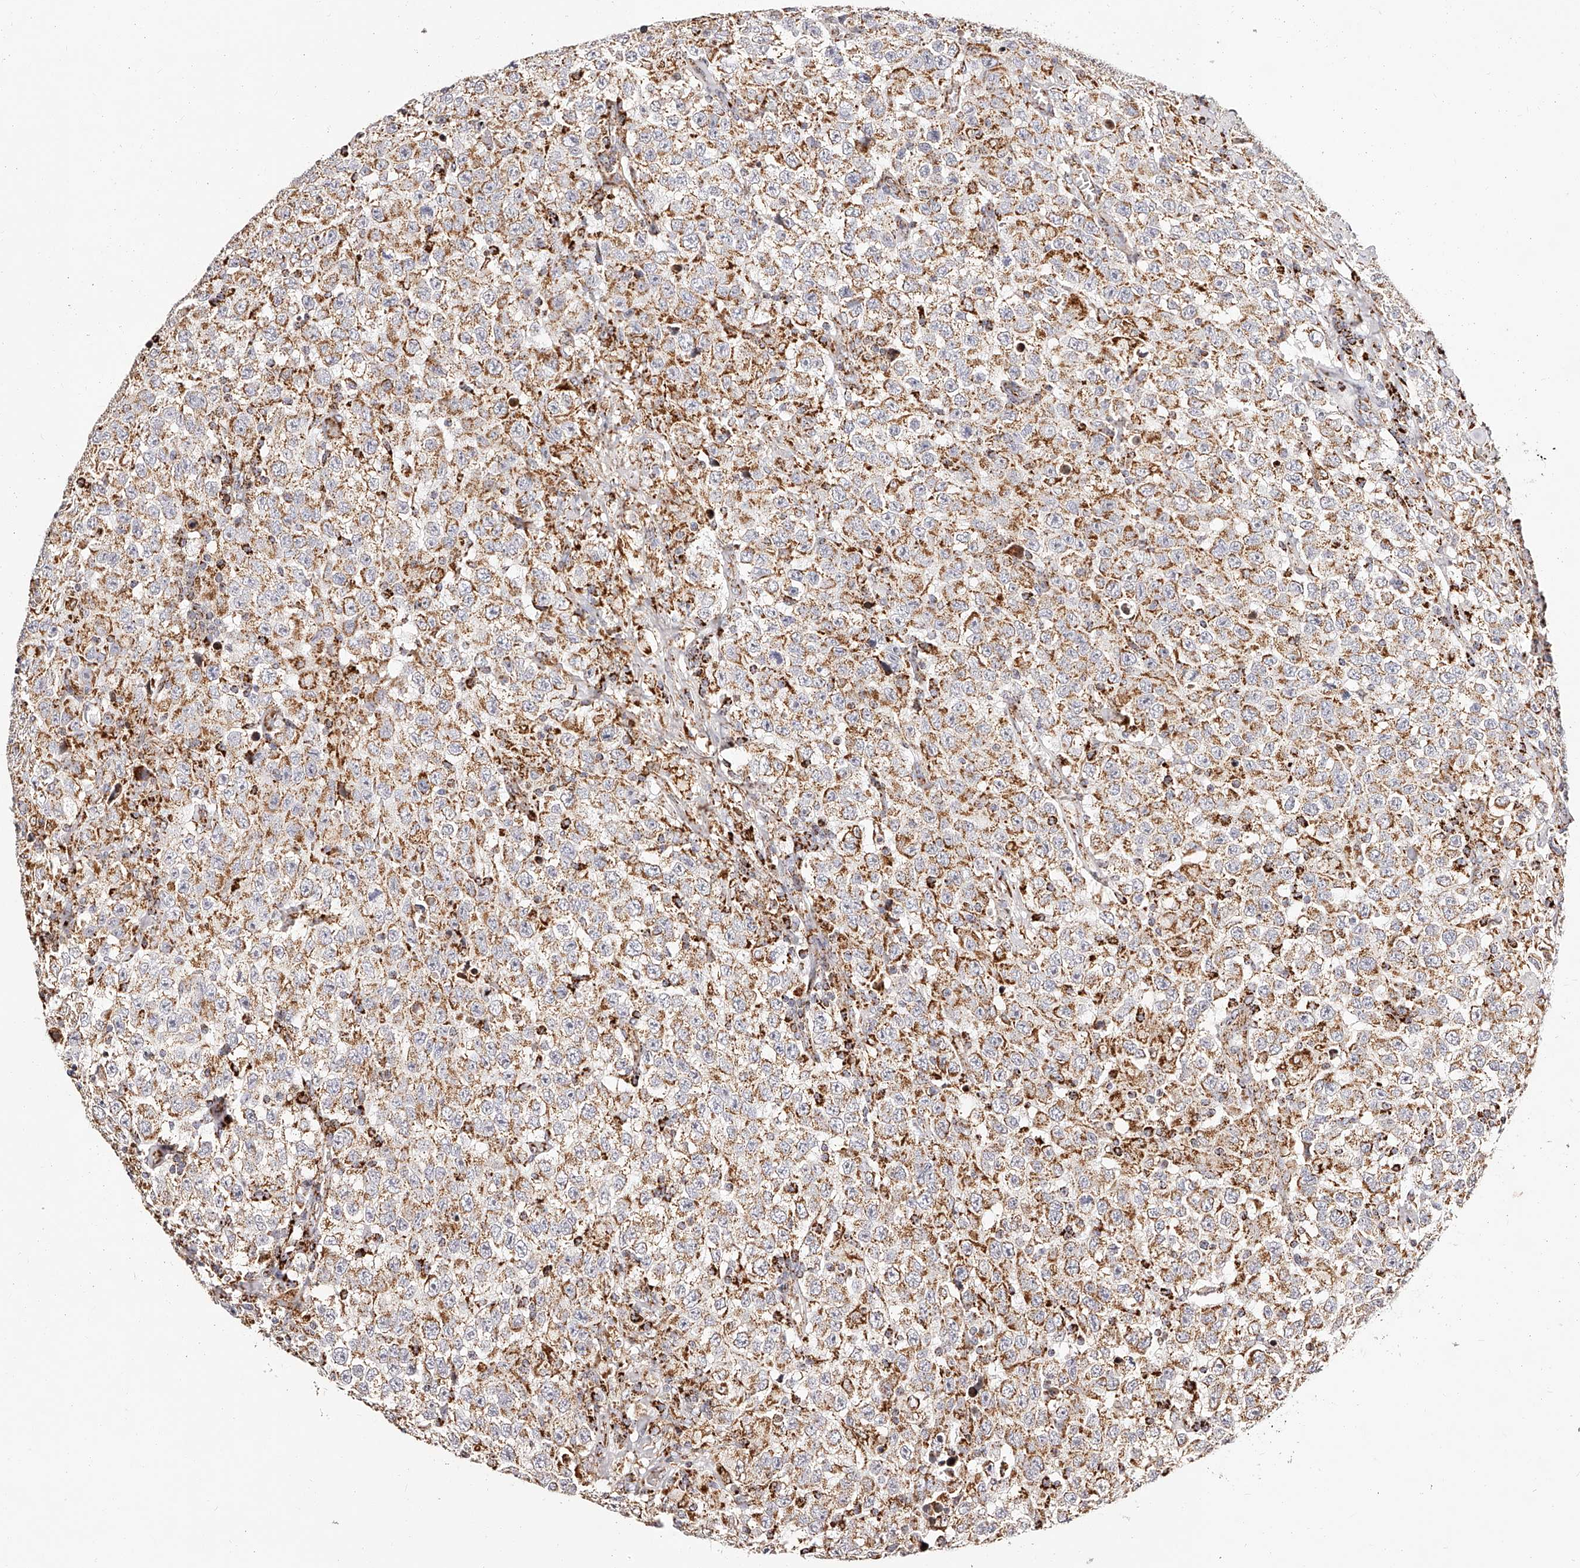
{"staining": {"intensity": "moderate", "quantity": ">75%", "location": "cytoplasmic/membranous"}, "tissue": "testis cancer", "cell_type": "Tumor cells", "image_type": "cancer", "snomed": [{"axis": "morphology", "description": "Seminoma, NOS"}, {"axis": "topography", "description": "Testis"}], "caption": "Seminoma (testis) stained with DAB (3,3'-diaminobenzidine) IHC reveals medium levels of moderate cytoplasmic/membranous expression in approximately >75% of tumor cells.", "gene": "NDUFV3", "patient": {"sex": "male", "age": 41}}